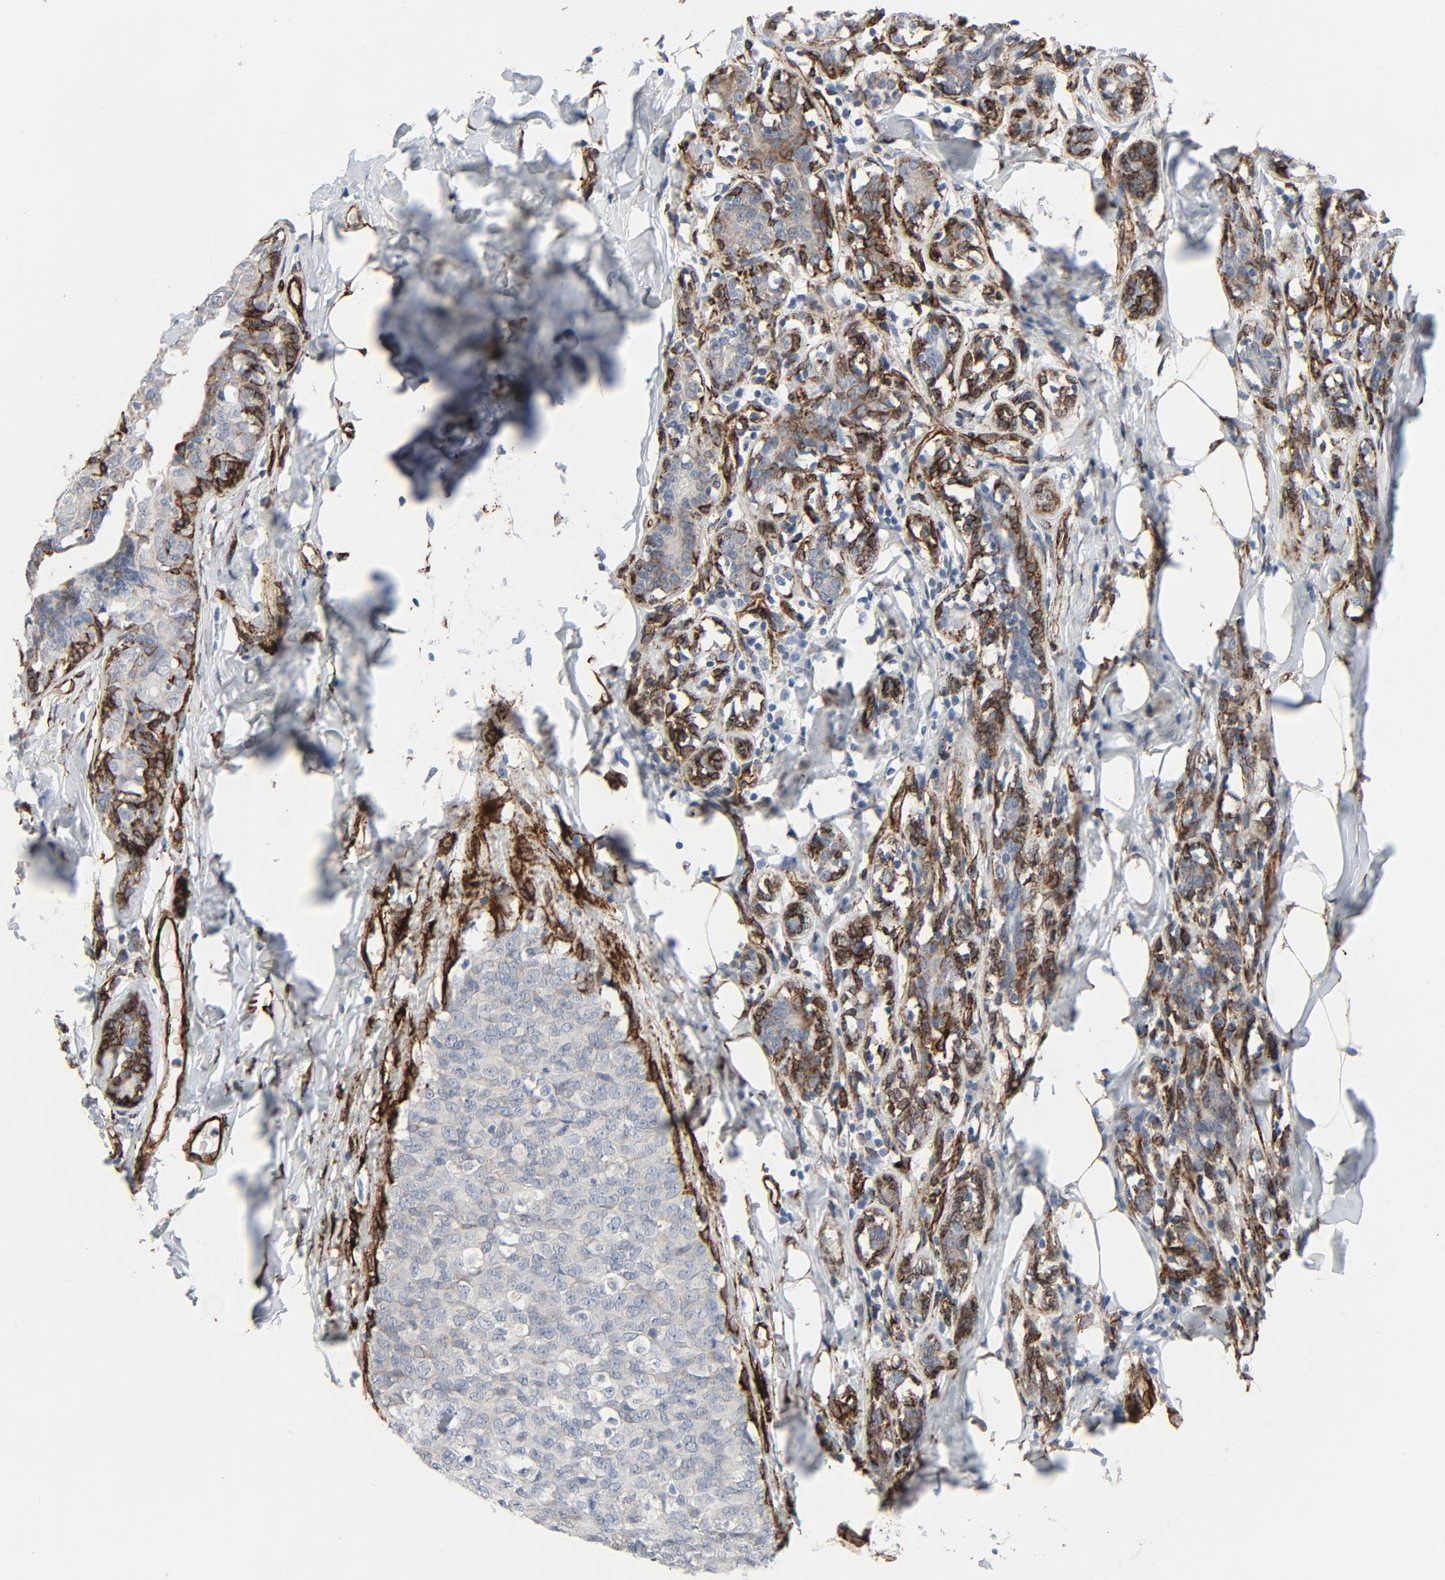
{"staining": {"intensity": "weak", "quantity": "25%-75%", "location": "cytoplasmic/membranous"}, "tissue": "breast cancer", "cell_type": "Tumor cells", "image_type": "cancer", "snomed": [{"axis": "morphology", "description": "Duct carcinoma"}, {"axis": "topography", "description": "Breast"}], "caption": "High-magnification brightfield microscopy of breast cancer stained with DAB (brown) and counterstained with hematoxylin (blue). tumor cells exhibit weak cytoplasmic/membranous expression is appreciated in approximately25%-75% of cells.", "gene": "SERPINH1", "patient": {"sex": "female", "age": 40}}